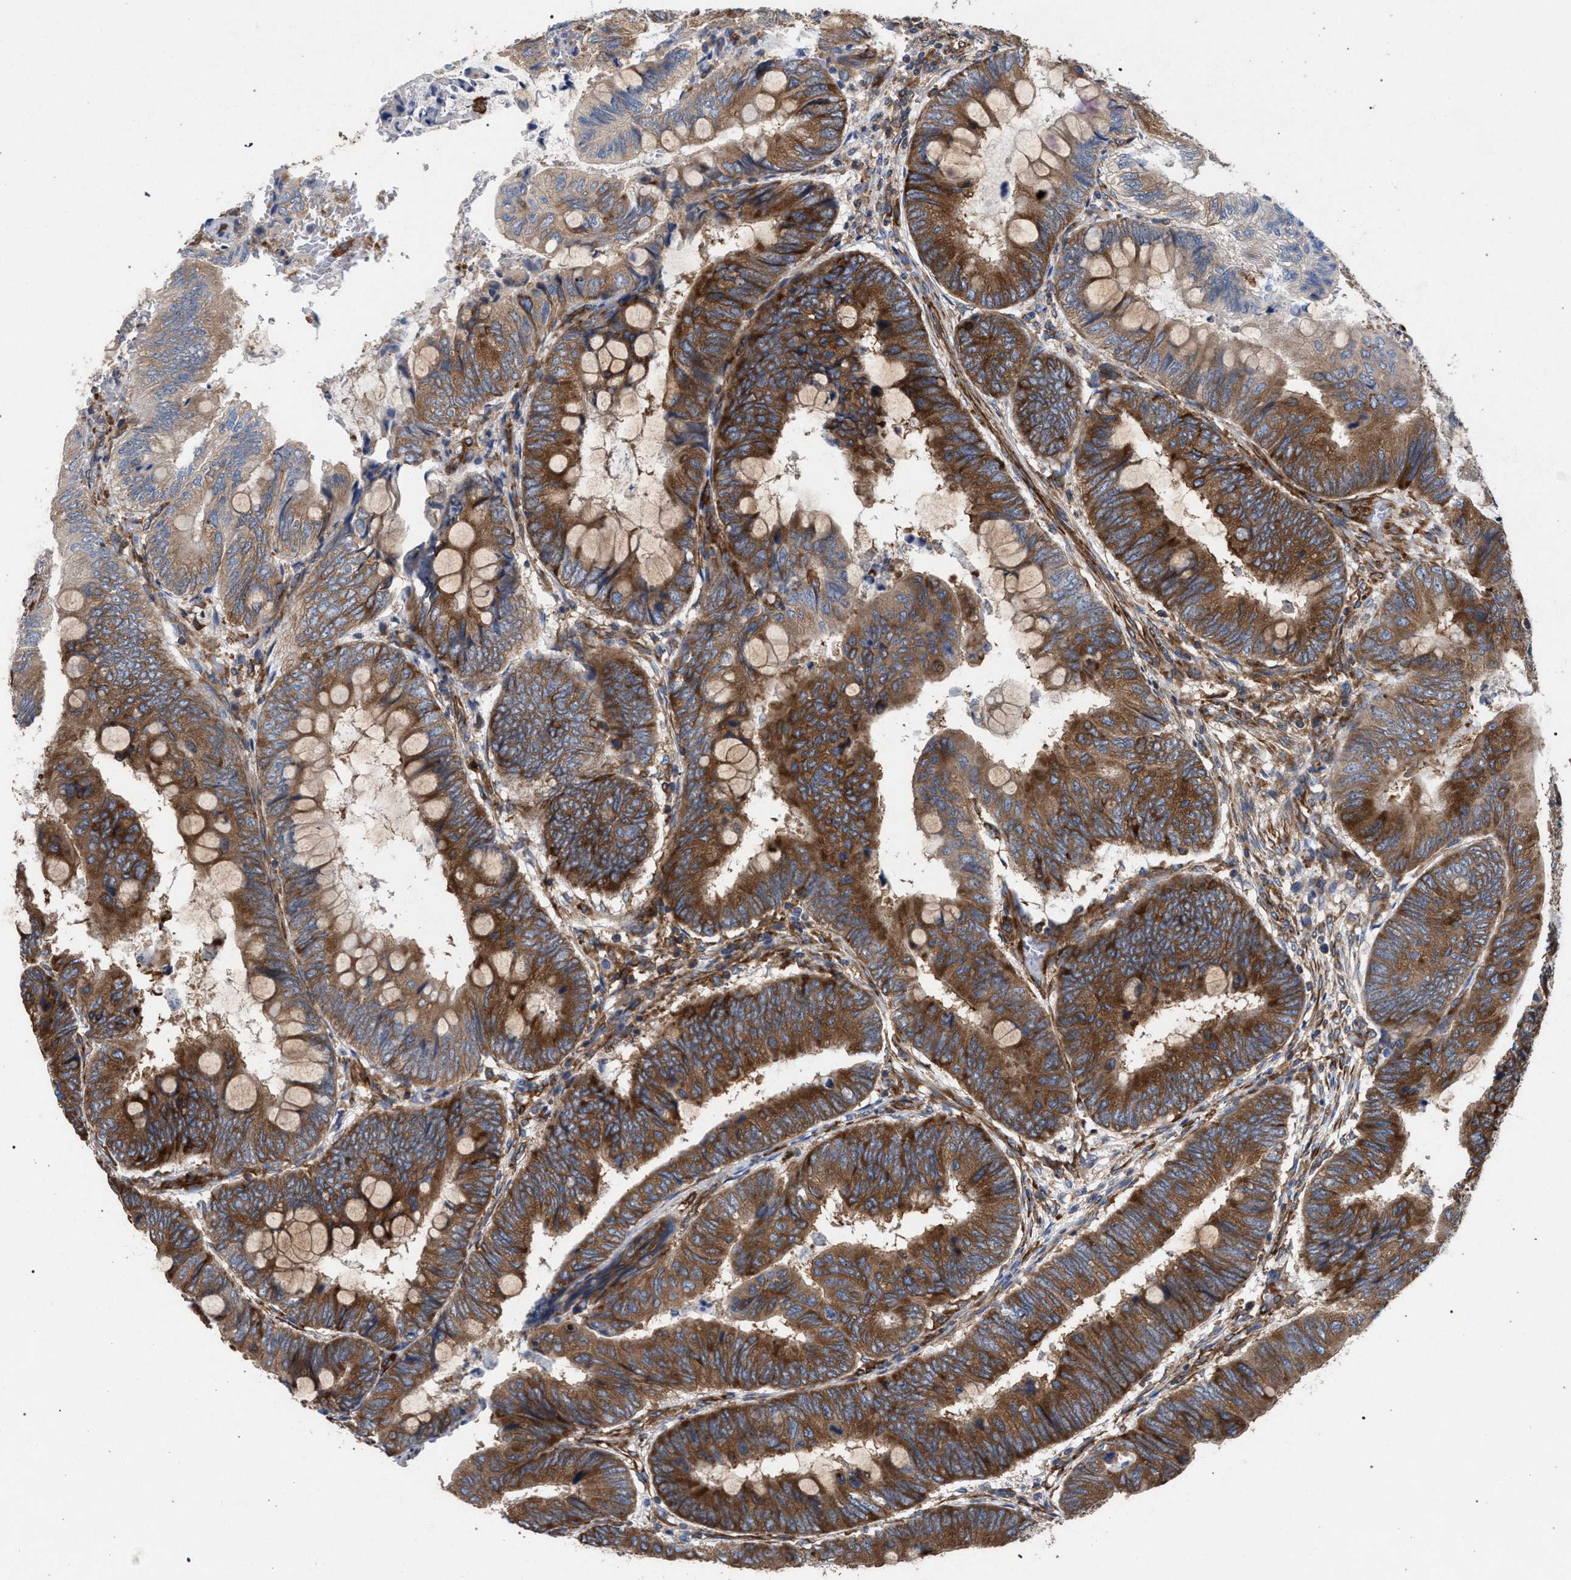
{"staining": {"intensity": "strong", "quantity": ">75%", "location": "cytoplasmic/membranous"}, "tissue": "colorectal cancer", "cell_type": "Tumor cells", "image_type": "cancer", "snomed": [{"axis": "morphology", "description": "Normal tissue, NOS"}, {"axis": "morphology", "description": "Adenocarcinoma, NOS"}, {"axis": "topography", "description": "Rectum"}, {"axis": "topography", "description": "Peripheral nerve tissue"}], "caption": "Immunohistochemistry (IHC) (DAB) staining of colorectal adenocarcinoma reveals strong cytoplasmic/membranous protein staining in about >75% of tumor cells.", "gene": "CDR2L", "patient": {"sex": "male", "age": 92}}